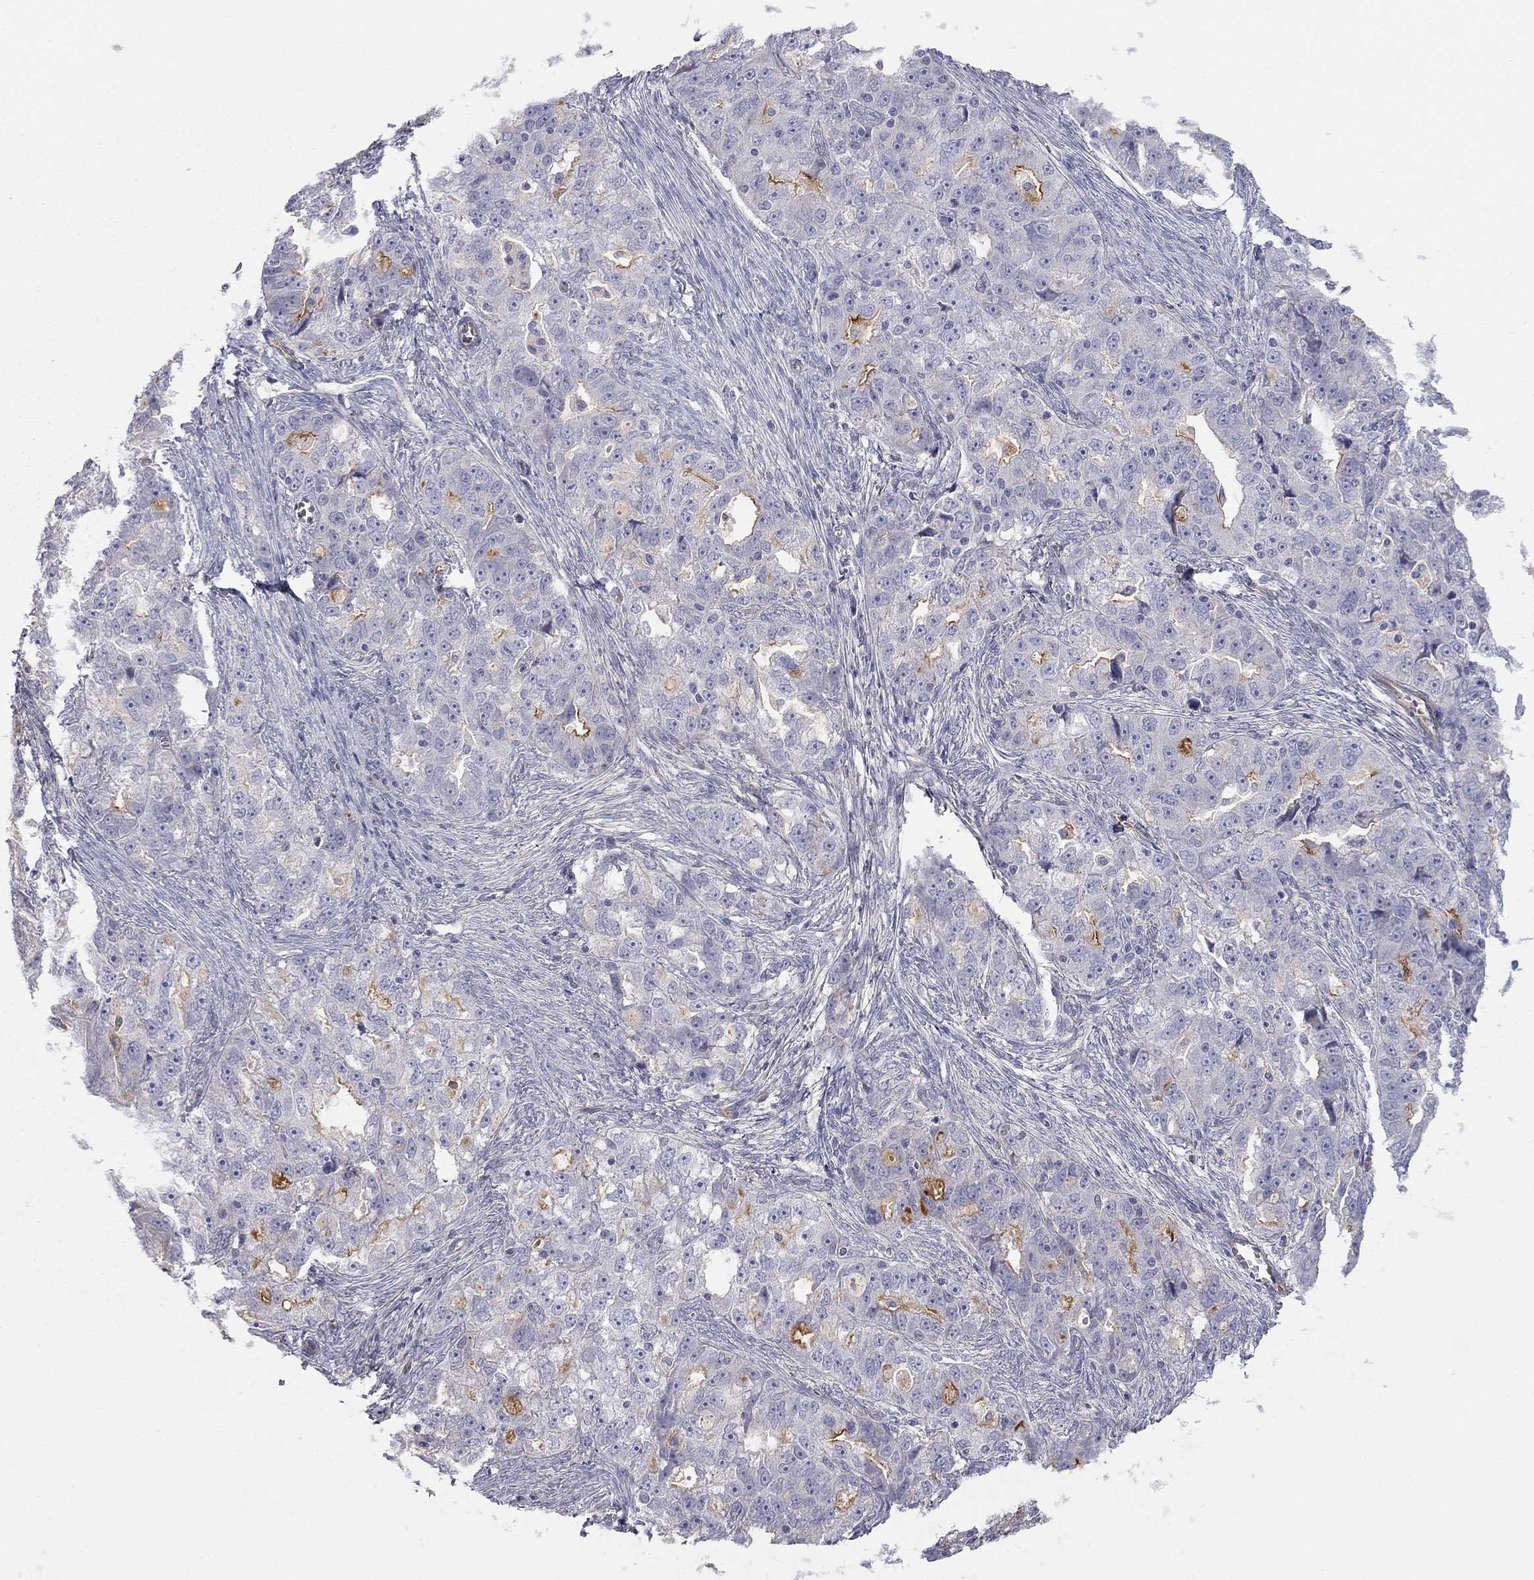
{"staining": {"intensity": "strong", "quantity": "<25%", "location": "cytoplasmic/membranous"}, "tissue": "ovarian cancer", "cell_type": "Tumor cells", "image_type": "cancer", "snomed": [{"axis": "morphology", "description": "Cystadenocarcinoma, serous, NOS"}, {"axis": "topography", "description": "Ovary"}], "caption": "Protein staining of ovarian serous cystadenocarcinoma tissue shows strong cytoplasmic/membranous staining in approximately <25% of tumor cells.", "gene": "GPRC5B", "patient": {"sex": "female", "age": 51}}